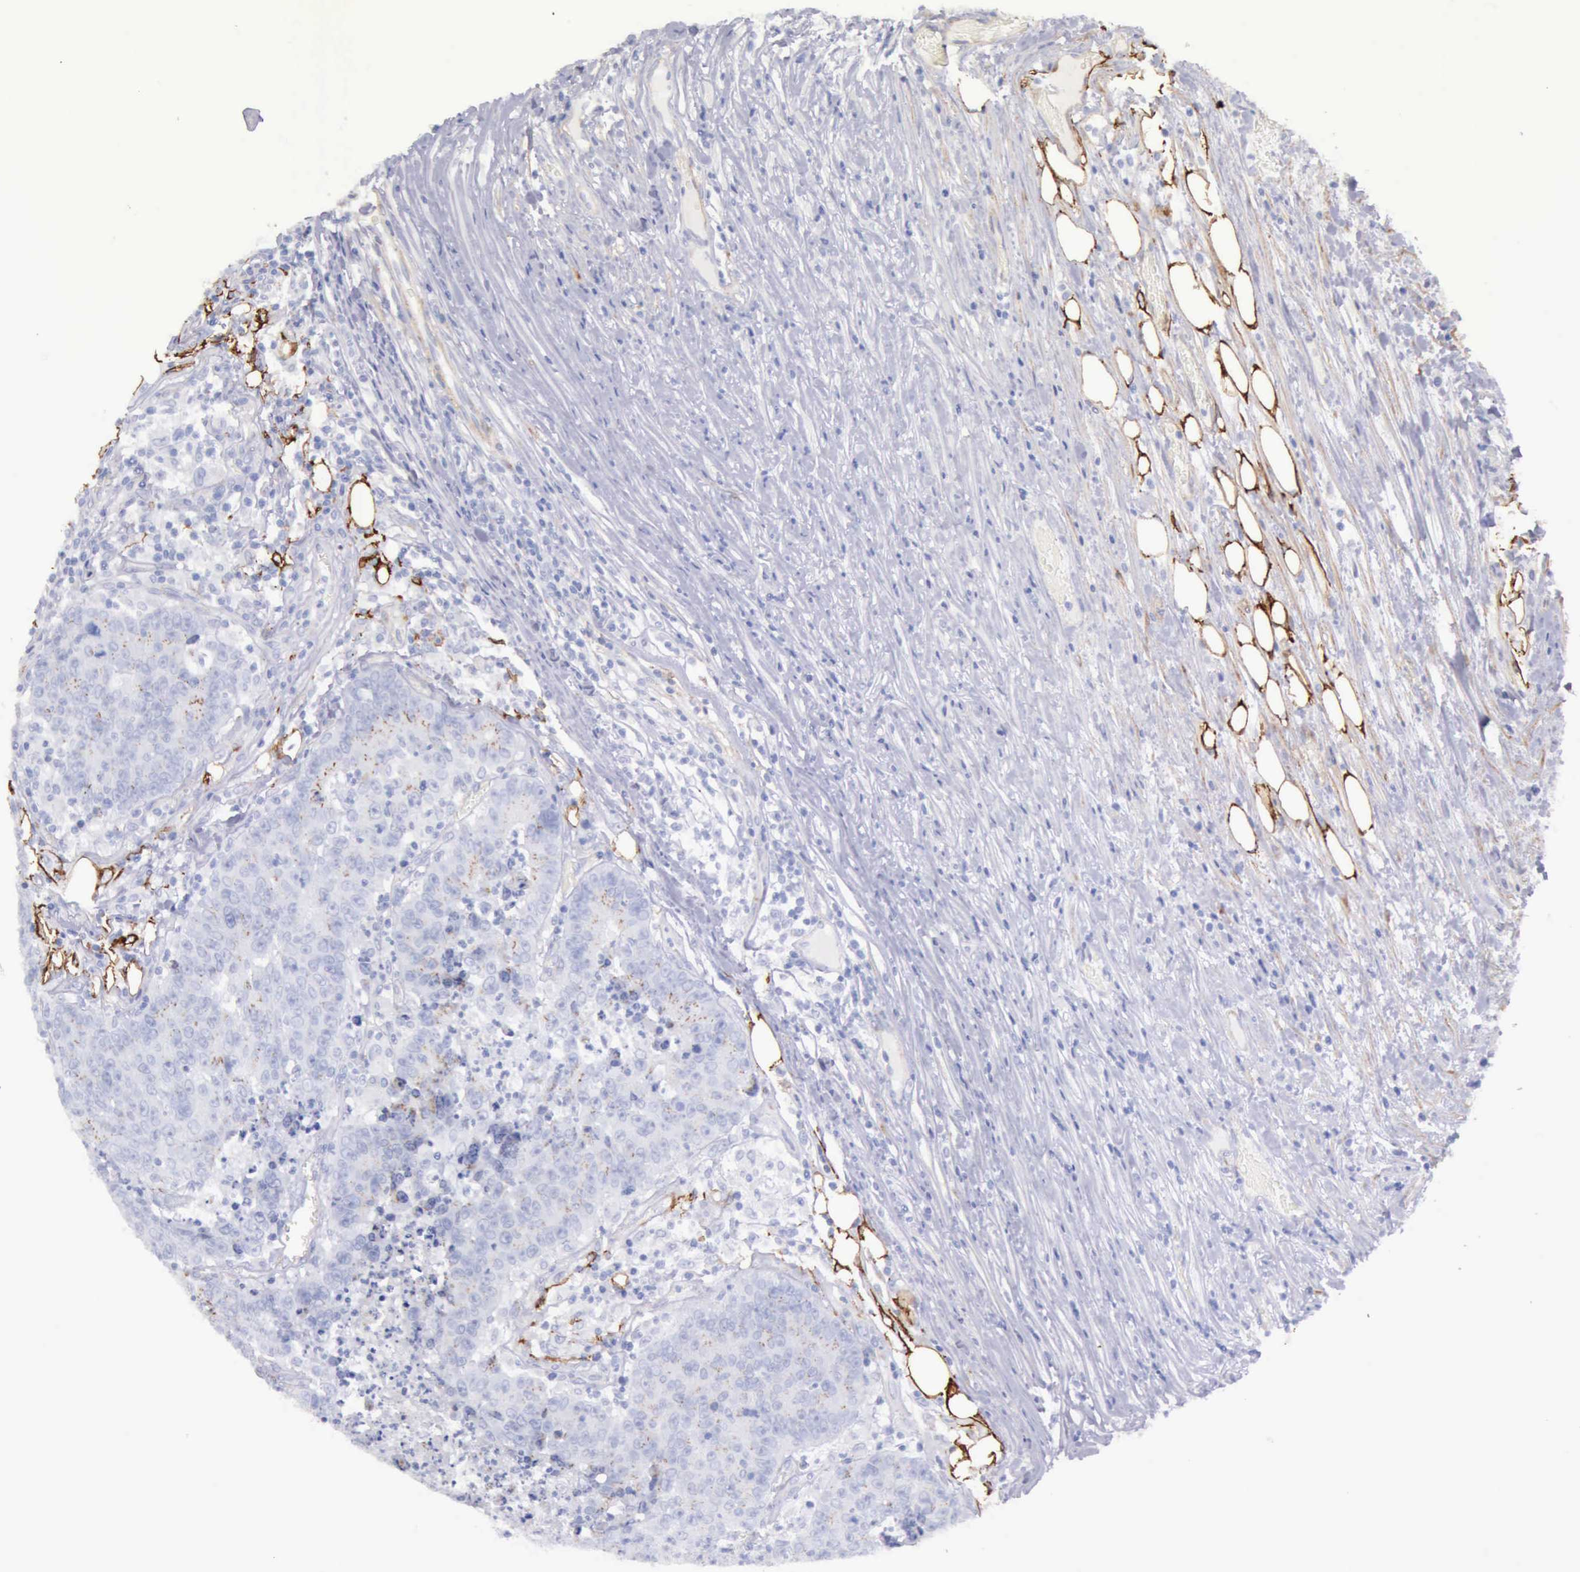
{"staining": {"intensity": "negative", "quantity": "none", "location": "none"}, "tissue": "colorectal cancer", "cell_type": "Tumor cells", "image_type": "cancer", "snomed": [{"axis": "morphology", "description": "Adenocarcinoma, NOS"}, {"axis": "topography", "description": "Colon"}], "caption": "This micrograph is of colorectal adenocarcinoma stained with IHC to label a protein in brown with the nuclei are counter-stained blue. There is no staining in tumor cells. (DAB IHC visualized using brightfield microscopy, high magnification).", "gene": "AOC3", "patient": {"sex": "female", "age": 53}}